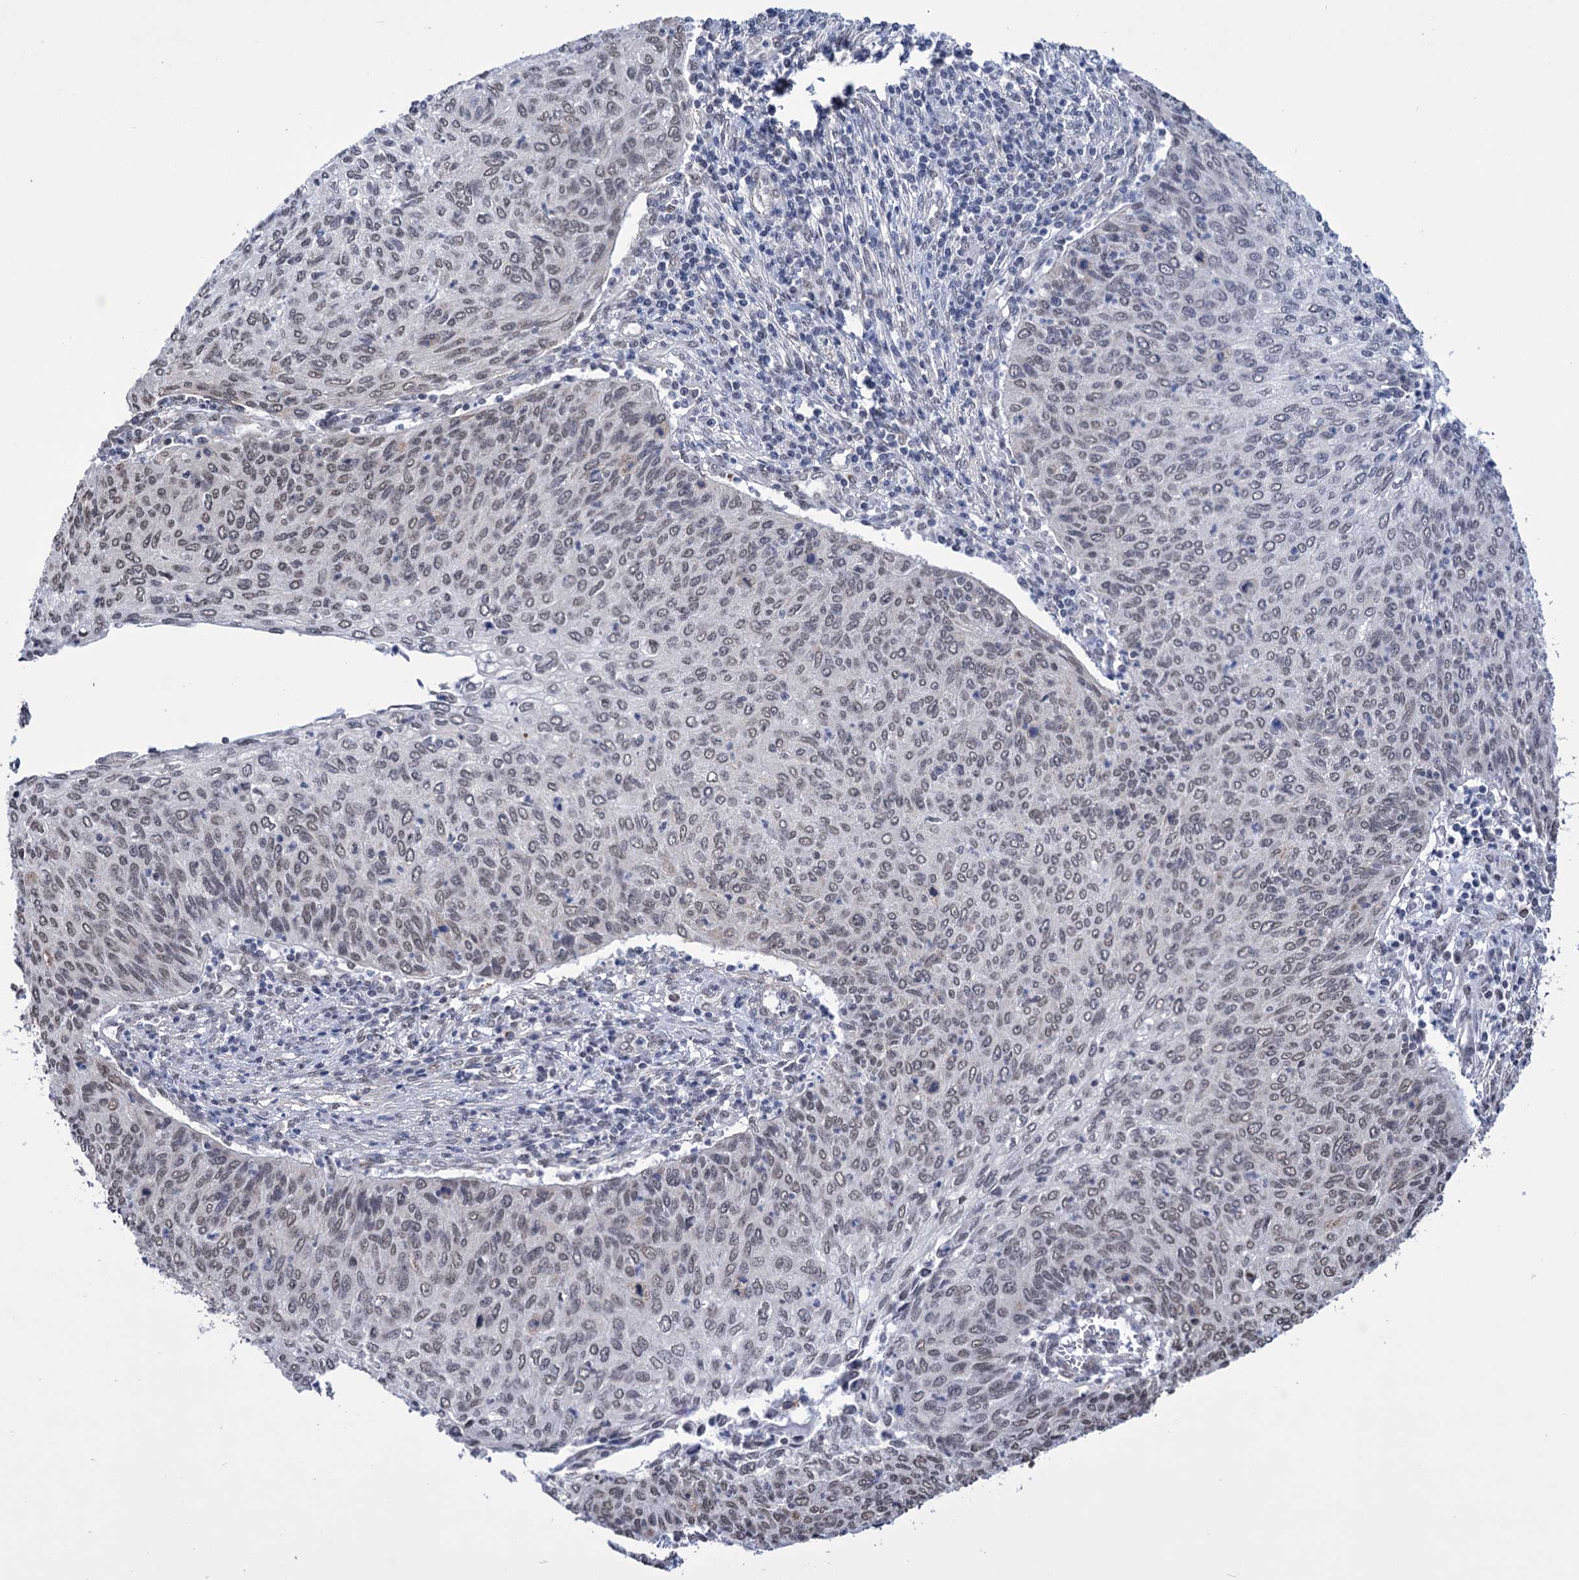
{"staining": {"intensity": "weak", "quantity": "25%-75%", "location": "nuclear"}, "tissue": "cervical cancer", "cell_type": "Tumor cells", "image_type": "cancer", "snomed": [{"axis": "morphology", "description": "Squamous cell carcinoma, NOS"}, {"axis": "topography", "description": "Cervix"}], "caption": "Protein expression by IHC shows weak nuclear expression in approximately 25%-75% of tumor cells in cervical cancer.", "gene": "ABHD10", "patient": {"sex": "female", "age": 38}}